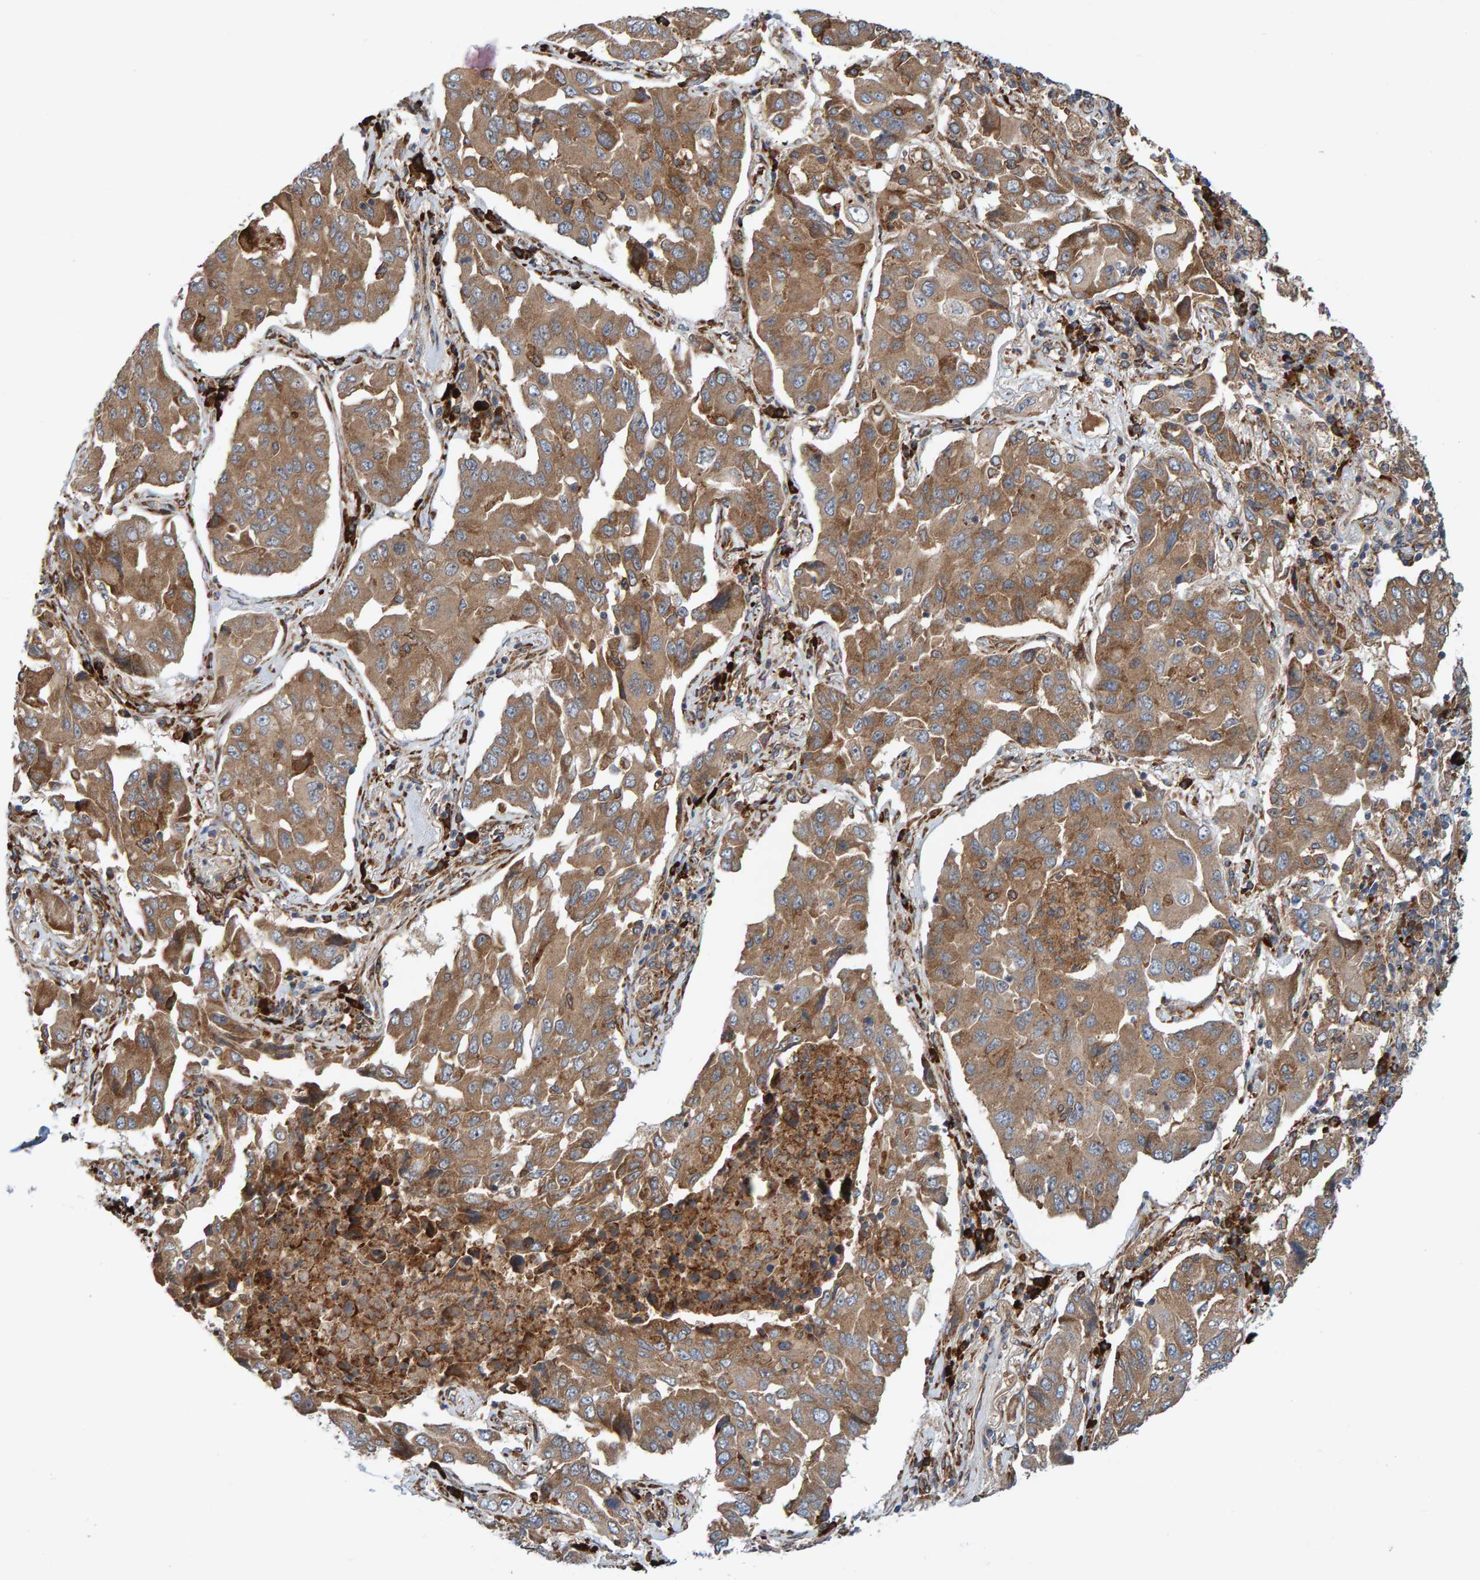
{"staining": {"intensity": "moderate", "quantity": ">75%", "location": "cytoplasmic/membranous"}, "tissue": "lung cancer", "cell_type": "Tumor cells", "image_type": "cancer", "snomed": [{"axis": "morphology", "description": "Adenocarcinoma, NOS"}, {"axis": "topography", "description": "Lung"}], "caption": "The photomicrograph reveals staining of lung cancer (adenocarcinoma), revealing moderate cytoplasmic/membranous protein staining (brown color) within tumor cells.", "gene": "KIAA0753", "patient": {"sex": "female", "age": 65}}